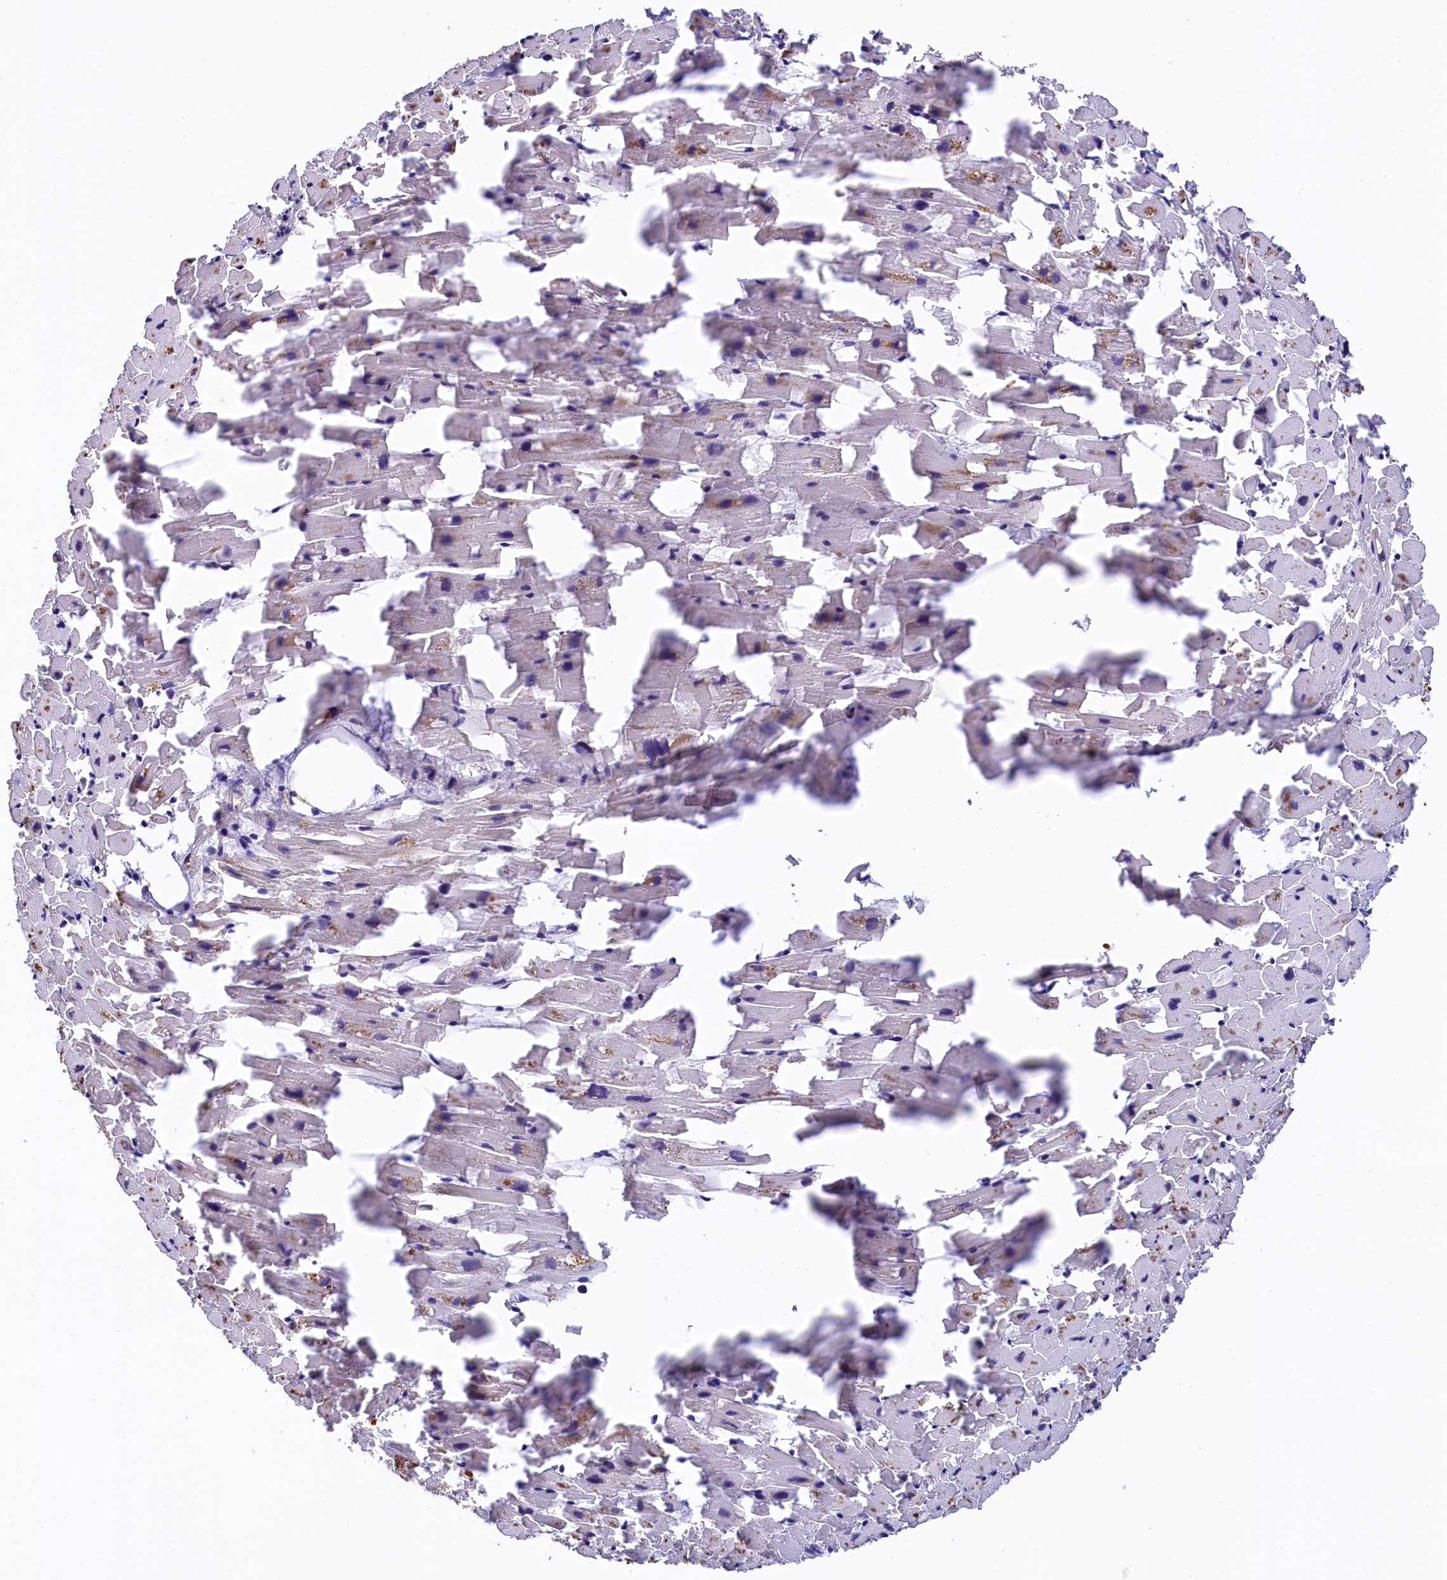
{"staining": {"intensity": "negative", "quantity": "none", "location": "none"}, "tissue": "heart muscle", "cell_type": "Cardiomyocytes", "image_type": "normal", "snomed": [{"axis": "morphology", "description": "Normal tissue, NOS"}, {"axis": "topography", "description": "Heart"}], "caption": "This image is of unremarkable heart muscle stained with immunohistochemistry to label a protein in brown with the nuclei are counter-stained blue. There is no expression in cardiomyocytes.", "gene": "HECTD4", "patient": {"sex": "female", "age": 64}}